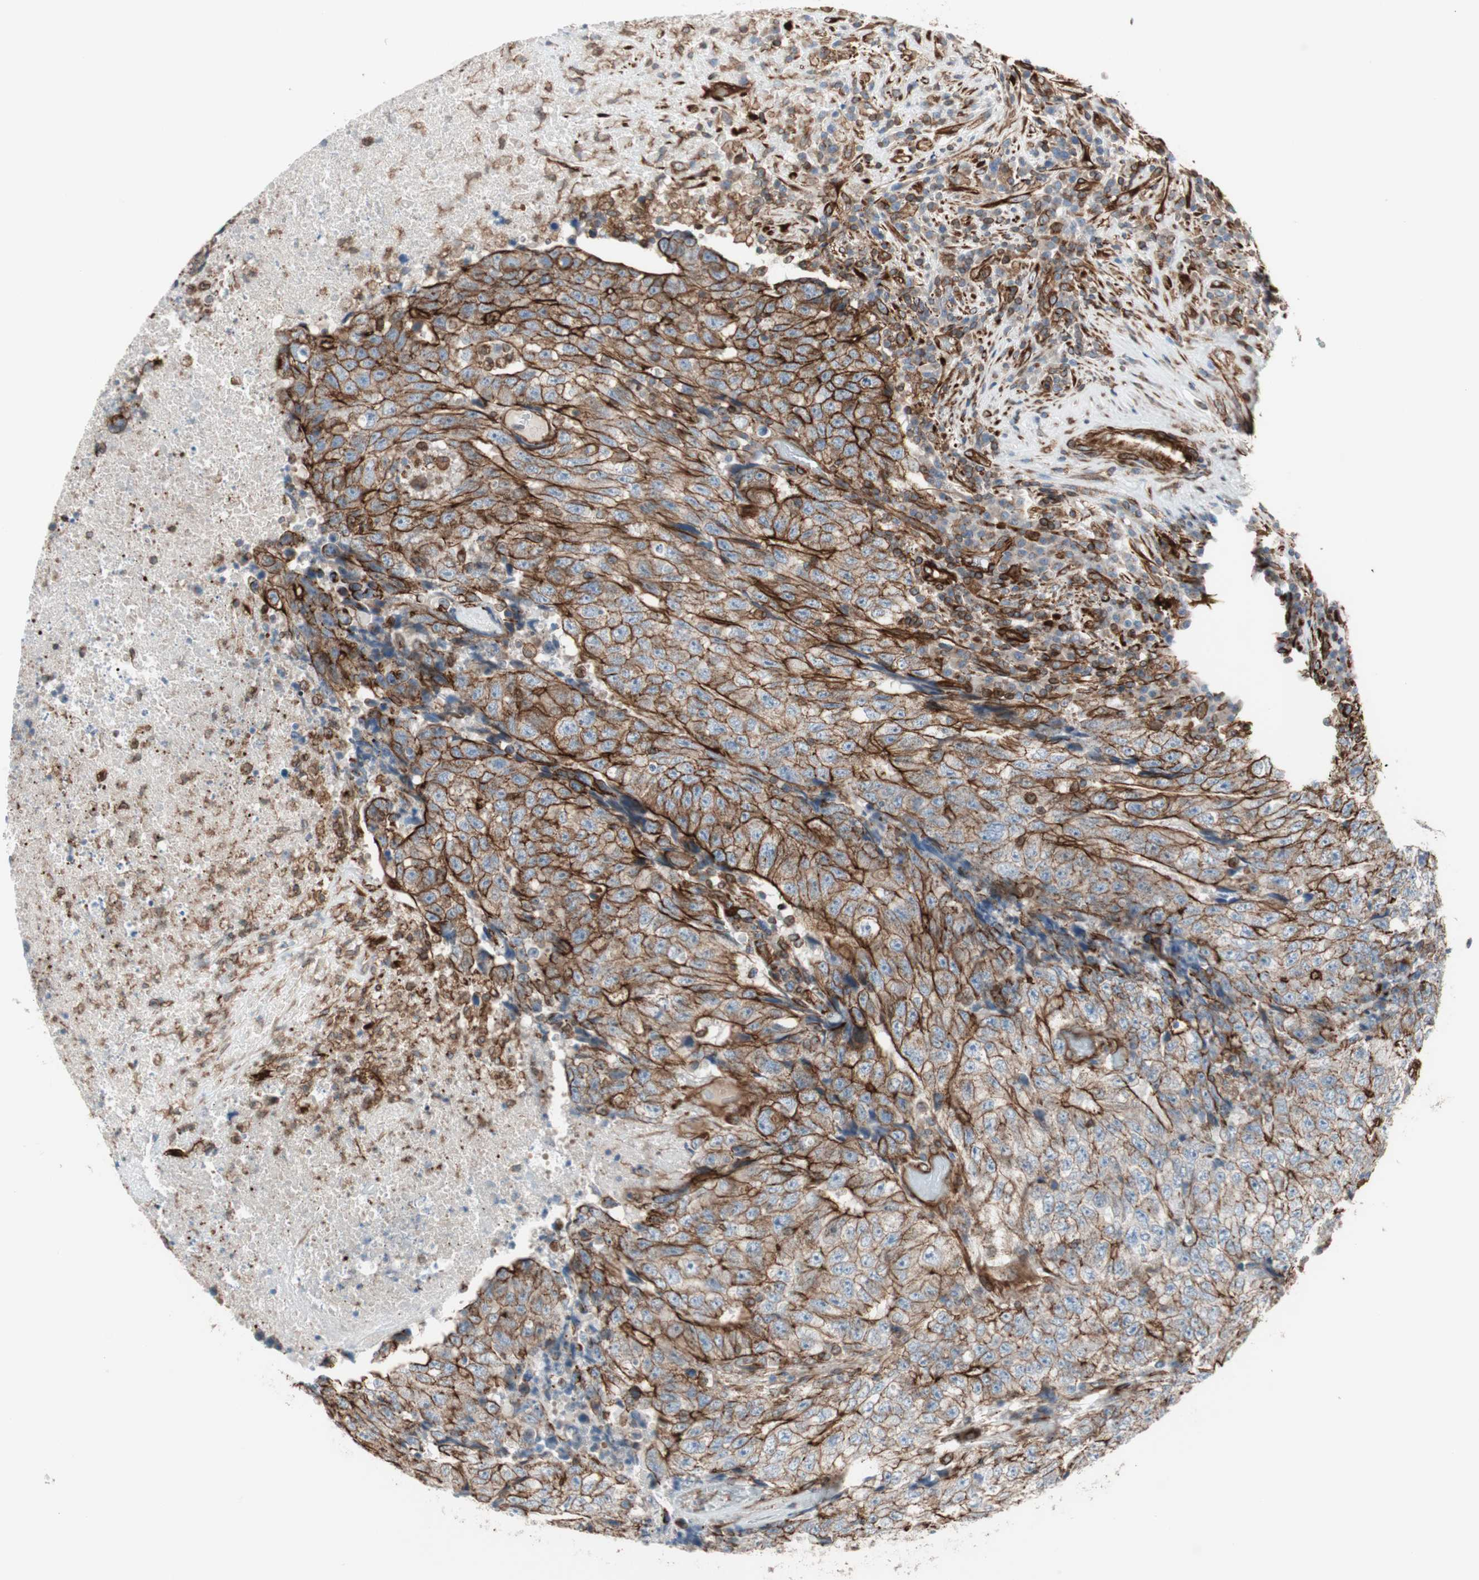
{"staining": {"intensity": "strong", "quantity": ">75%", "location": "cytoplasmic/membranous"}, "tissue": "testis cancer", "cell_type": "Tumor cells", "image_type": "cancer", "snomed": [{"axis": "morphology", "description": "Necrosis, NOS"}, {"axis": "morphology", "description": "Carcinoma, Embryonal, NOS"}, {"axis": "topography", "description": "Testis"}], "caption": "Testis embryonal carcinoma stained with a protein marker displays strong staining in tumor cells.", "gene": "TCTA", "patient": {"sex": "male", "age": 19}}